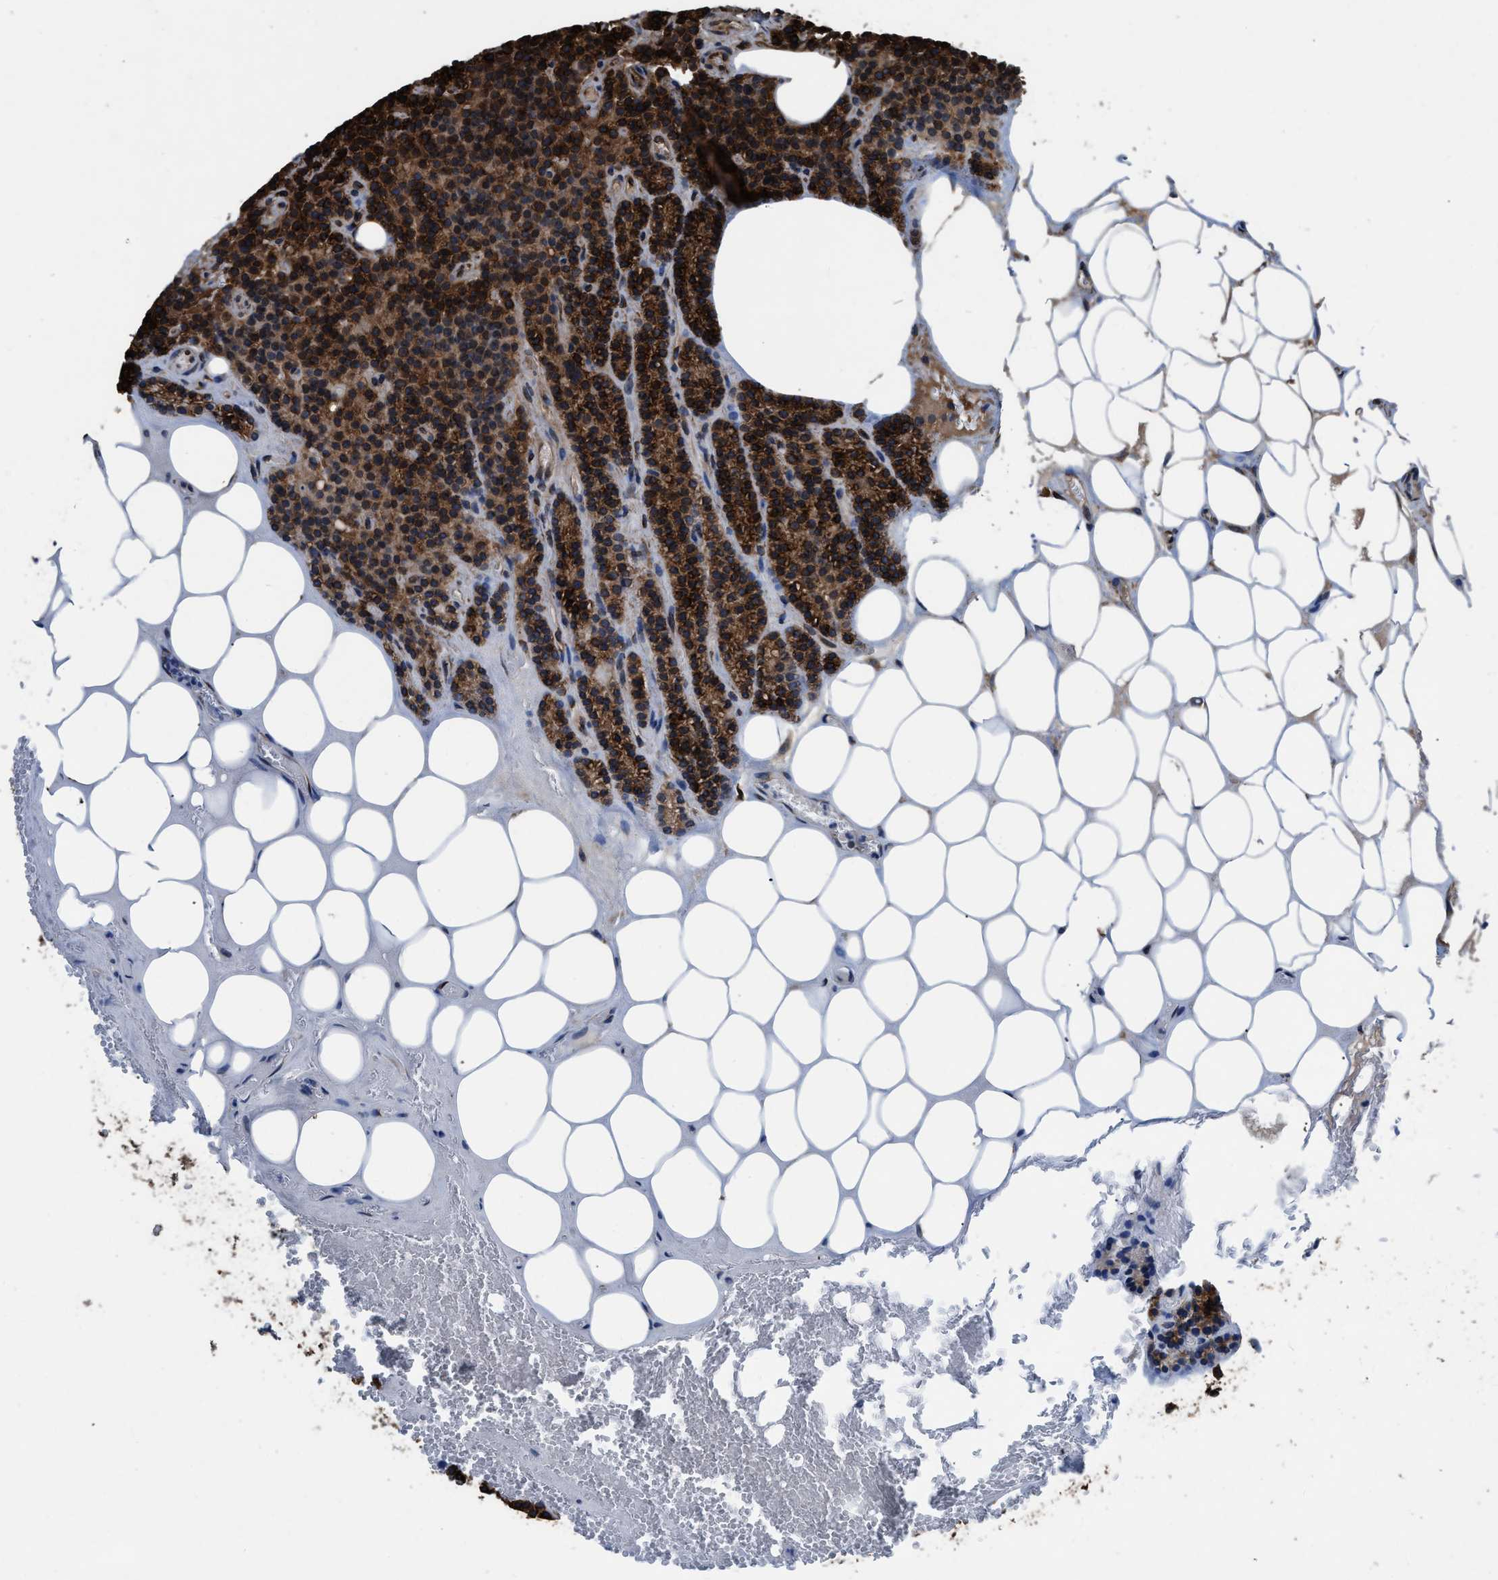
{"staining": {"intensity": "strong", "quantity": ">75%", "location": "cytoplasmic/membranous"}, "tissue": "parathyroid gland", "cell_type": "Glandular cells", "image_type": "normal", "snomed": [{"axis": "morphology", "description": "Normal tissue, NOS"}, {"axis": "morphology", "description": "Adenoma, NOS"}, {"axis": "topography", "description": "Parathyroid gland"}], "caption": "High-magnification brightfield microscopy of benign parathyroid gland stained with DAB (3,3'-diaminobenzidine) (brown) and counterstained with hematoxylin (blue). glandular cells exhibit strong cytoplasmic/membranous positivity is seen in about>75% of cells.", "gene": "CAPRIN1", "patient": {"sex": "female", "age": 43}}